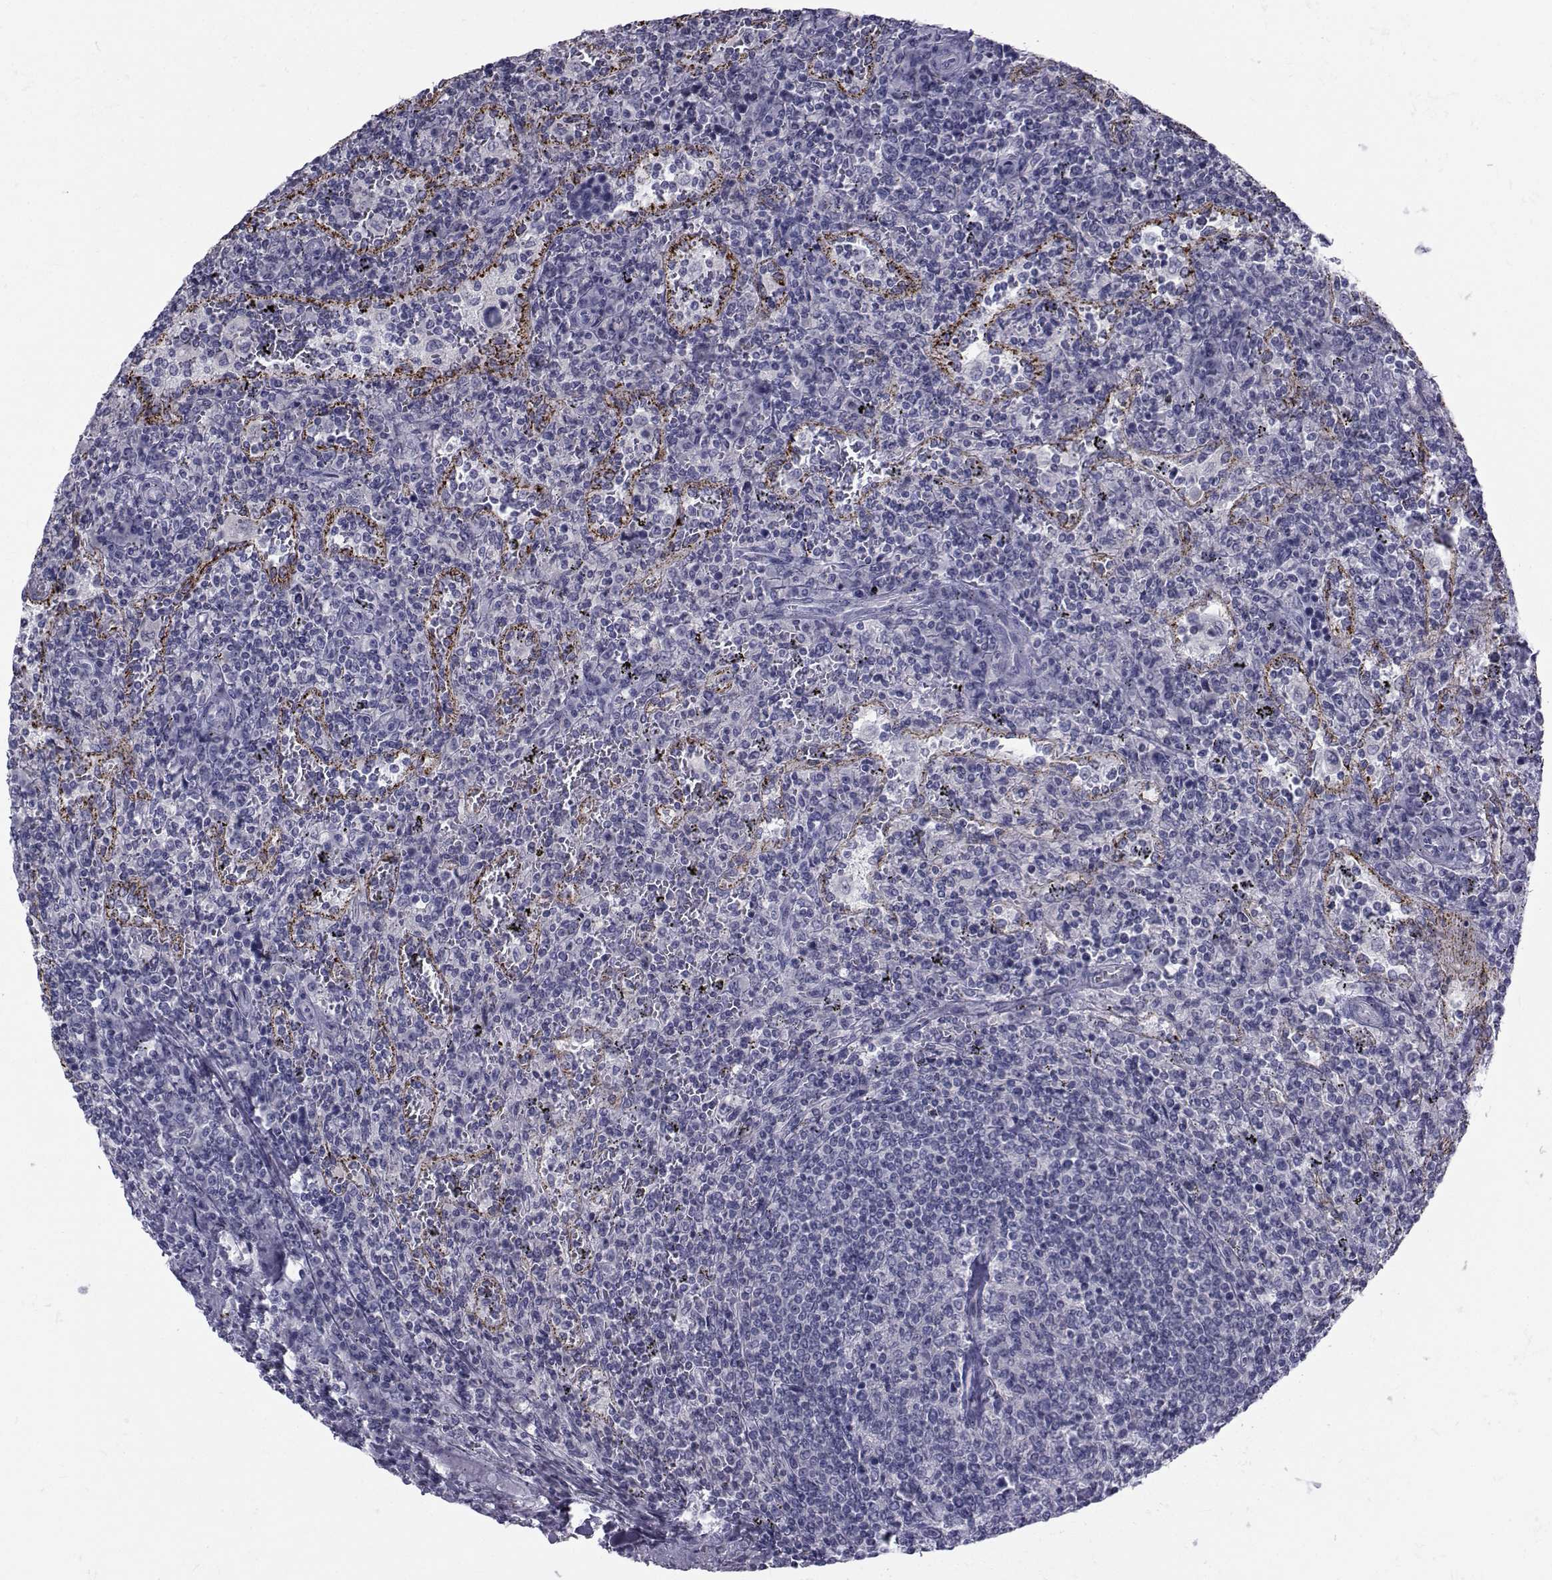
{"staining": {"intensity": "negative", "quantity": "none", "location": "none"}, "tissue": "lymphoma", "cell_type": "Tumor cells", "image_type": "cancer", "snomed": [{"axis": "morphology", "description": "Malignant lymphoma, non-Hodgkin's type, Low grade"}, {"axis": "topography", "description": "Spleen"}], "caption": "The micrograph shows no staining of tumor cells in lymphoma.", "gene": "FDXR", "patient": {"sex": "male", "age": 62}}